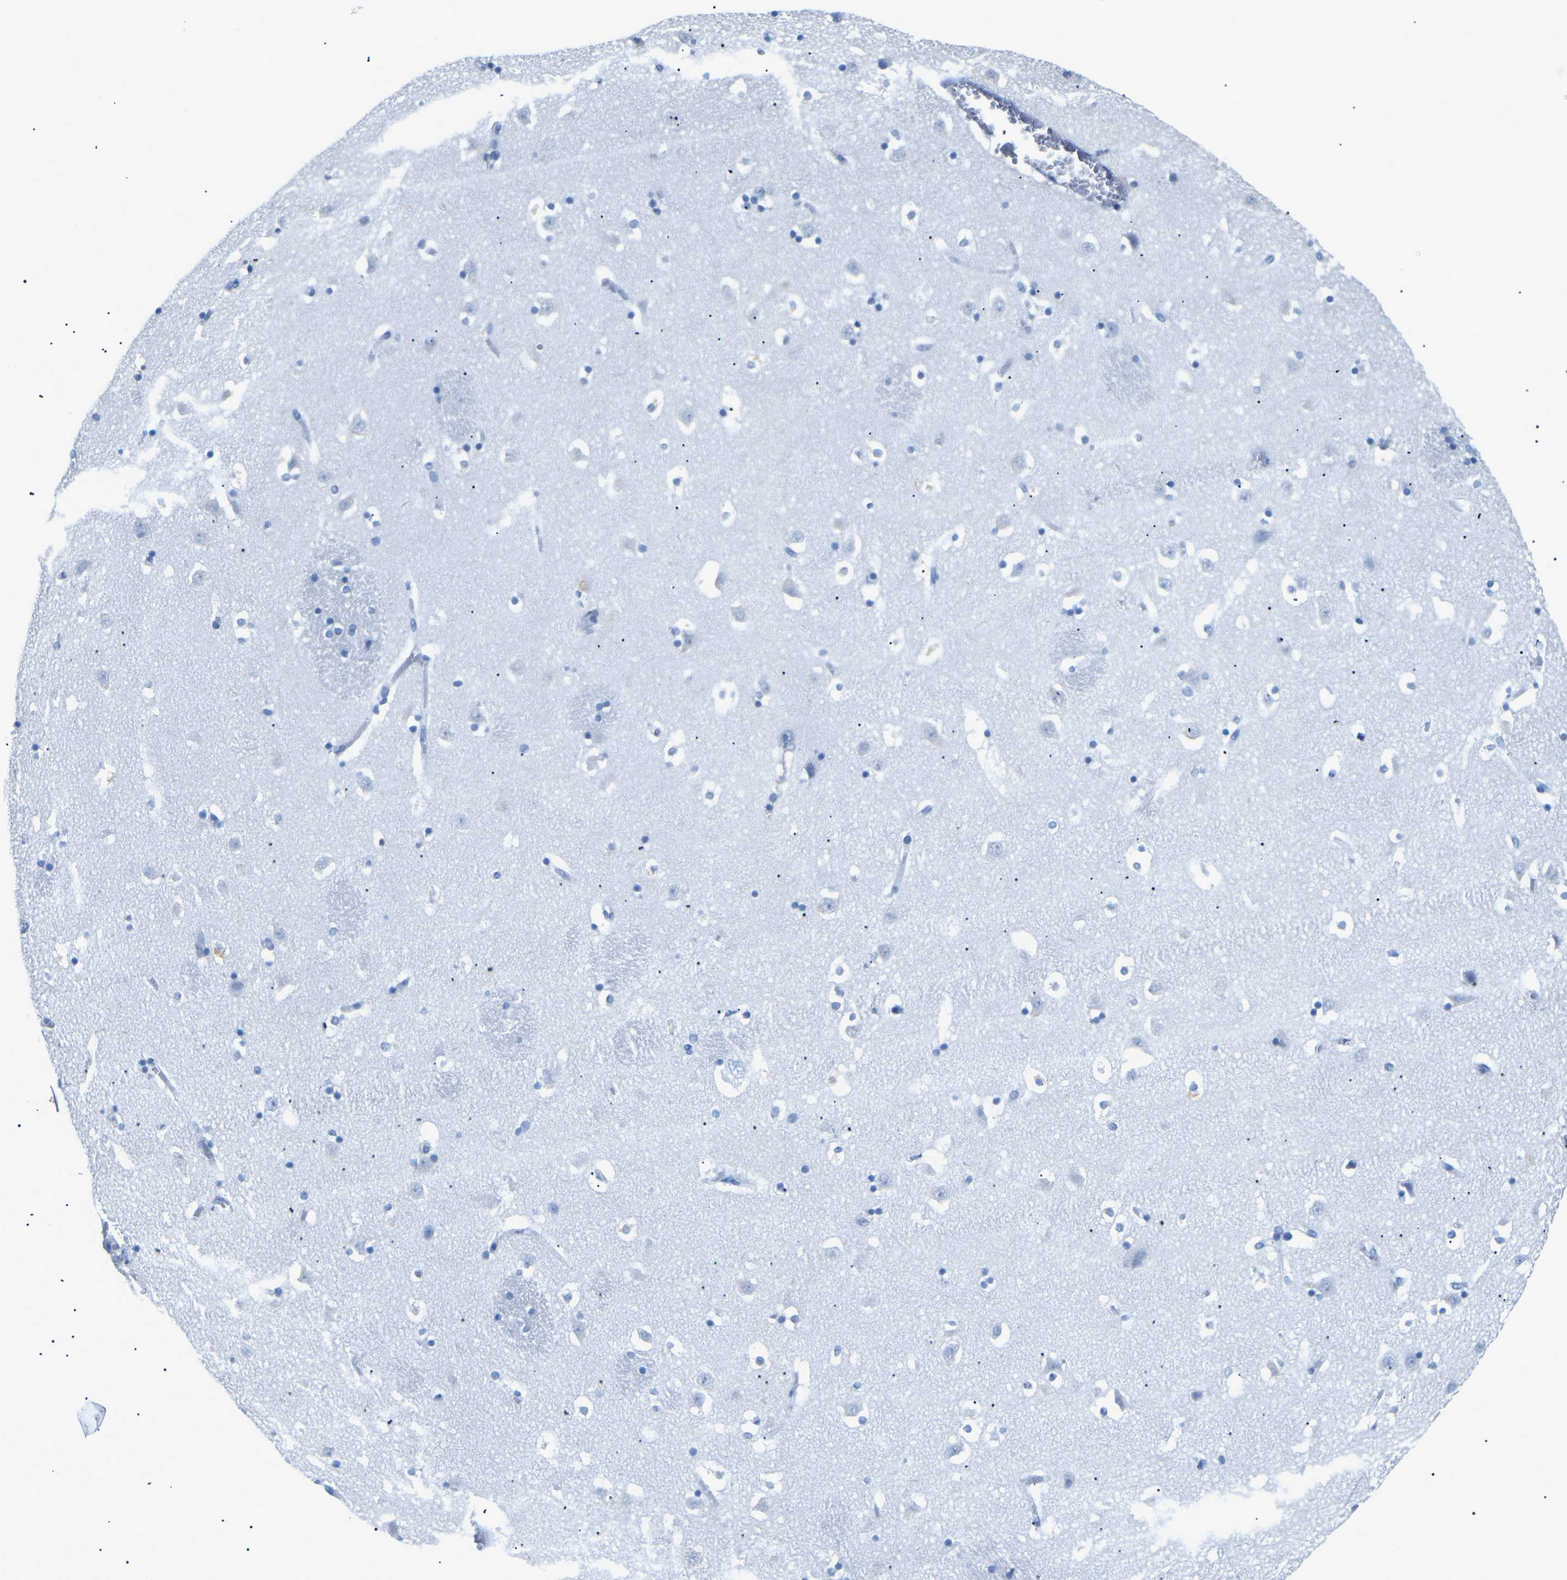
{"staining": {"intensity": "negative", "quantity": "none", "location": "none"}, "tissue": "caudate", "cell_type": "Glial cells", "image_type": "normal", "snomed": [{"axis": "morphology", "description": "Normal tissue, NOS"}, {"axis": "topography", "description": "Lateral ventricle wall"}], "caption": "The immunohistochemistry photomicrograph has no significant staining in glial cells of caudate. The staining was performed using DAB to visualize the protein expression in brown, while the nuclei were stained in blue with hematoxylin (Magnification: 20x).", "gene": "HBG2", "patient": {"sex": "male", "age": 45}}